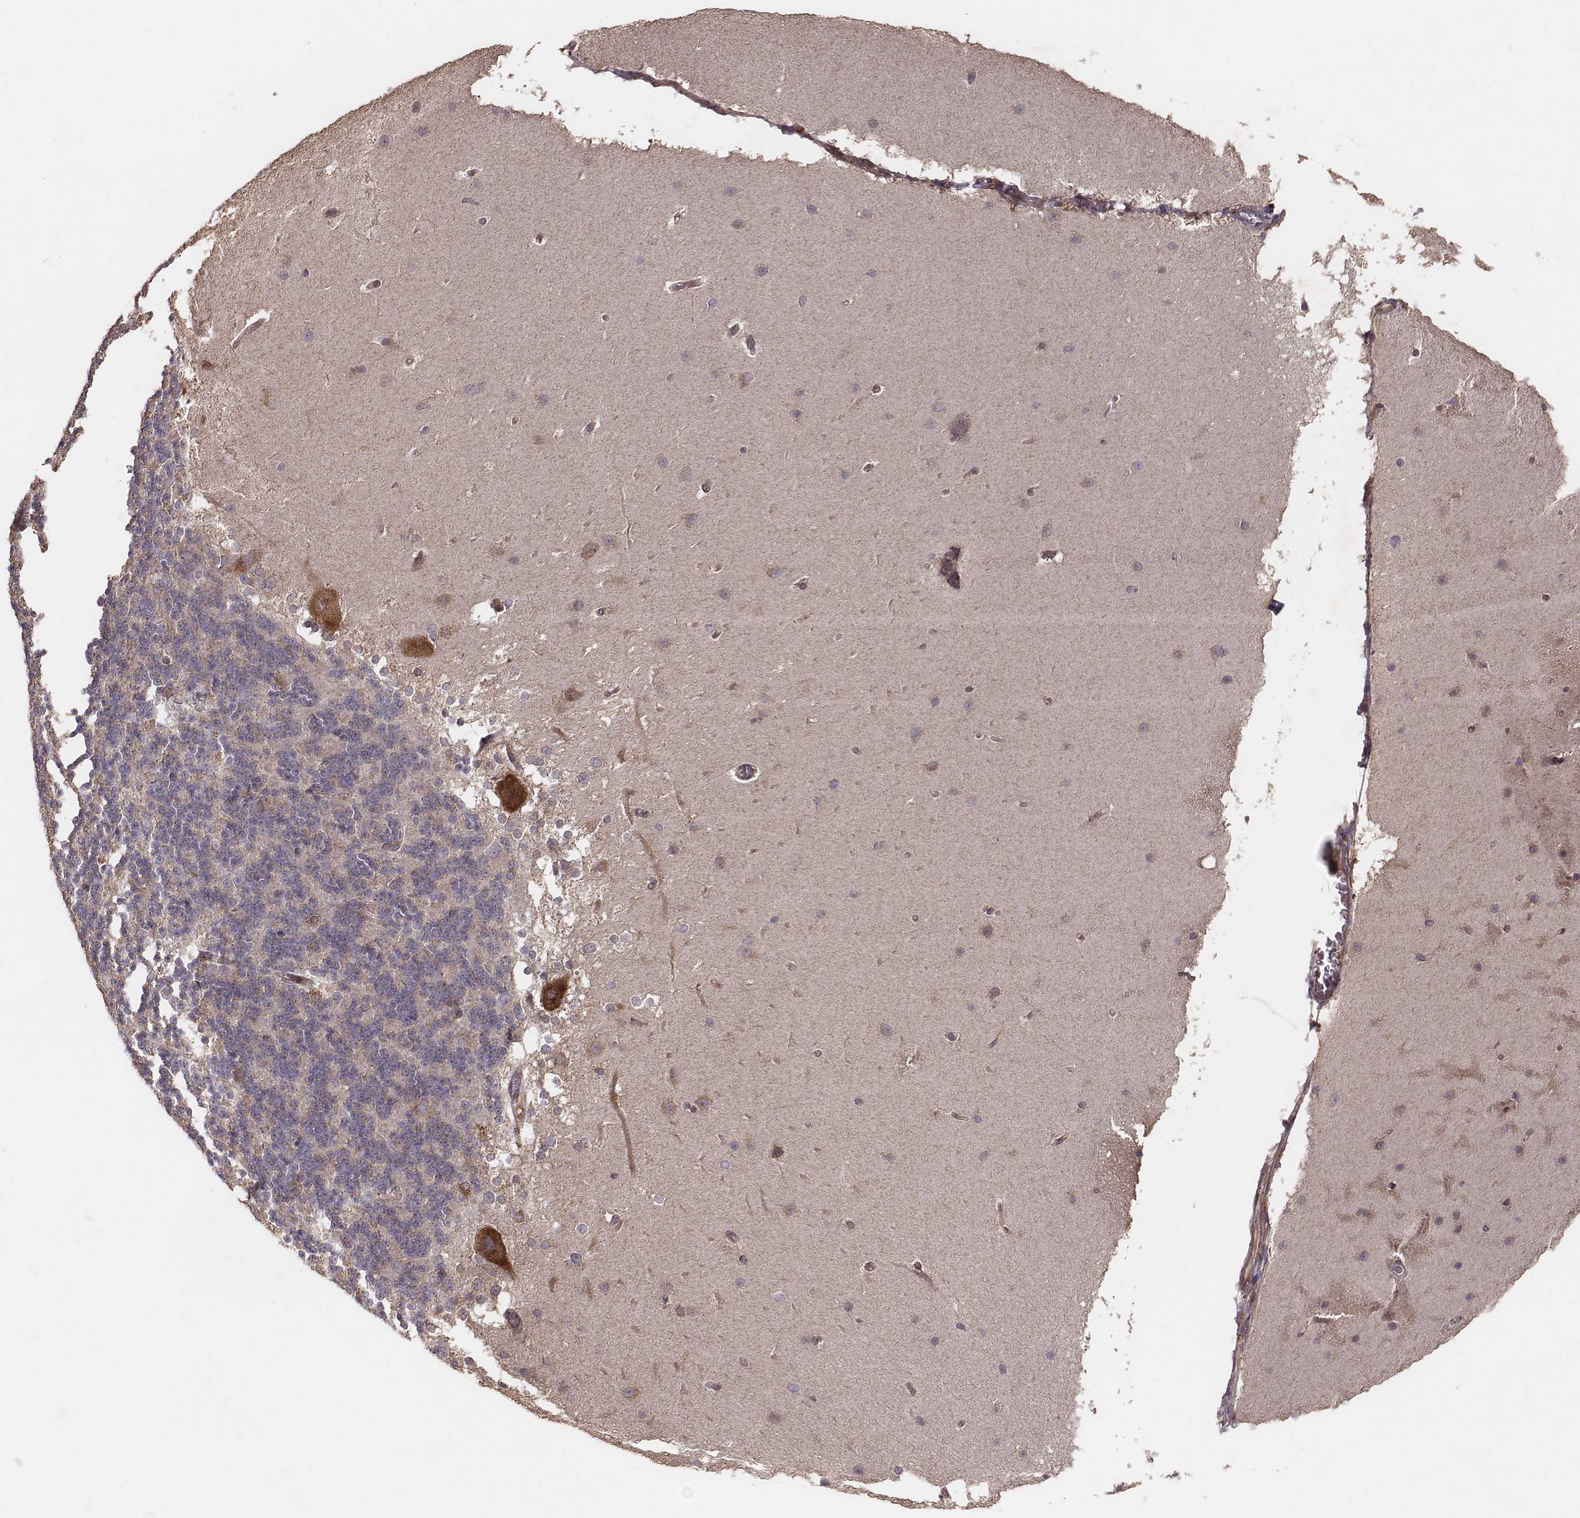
{"staining": {"intensity": "weak", "quantity": "<25%", "location": "cytoplasmic/membranous"}, "tissue": "cerebellum", "cell_type": "Cells in granular layer", "image_type": "normal", "snomed": [{"axis": "morphology", "description": "Normal tissue, NOS"}, {"axis": "topography", "description": "Cerebellum"}], "caption": "This is an IHC histopathology image of unremarkable cerebellum. There is no expression in cells in granular layer.", "gene": "TXLNA", "patient": {"sex": "female", "age": 19}}